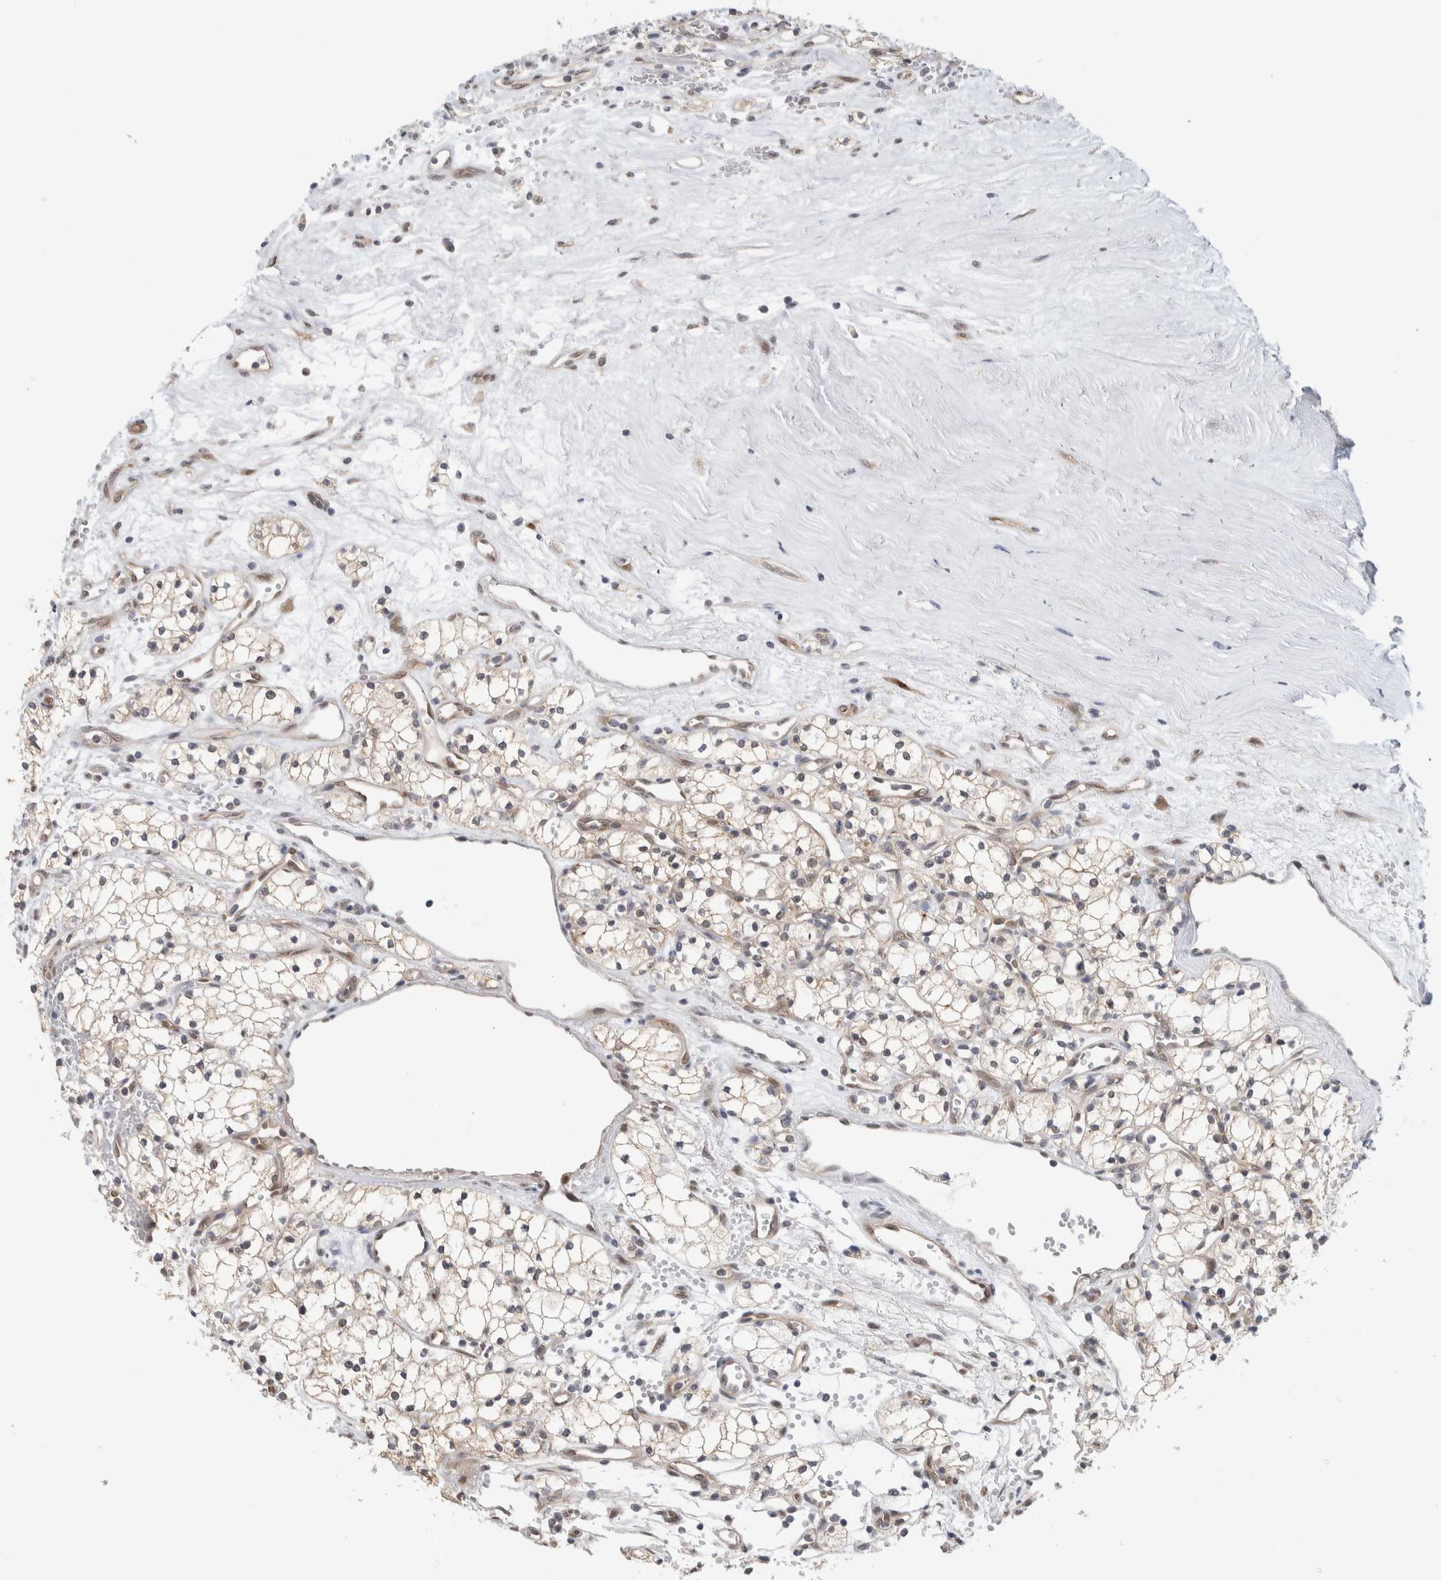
{"staining": {"intensity": "negative", "quantity": "none", "location": "none"}, "tissue": "renal cancer", "cell_type": "Tumor cells", "image_type": "cancer", "snomed": [{"axis": "morphology", "description": "Adenocarcinoma, NOS"}, {"axis": "topography", "description": "Kidney"}], "caption": "Tumor cells show no significant staining in adenocarcinoma (renal). (DAB IHC, high magnification).", "gene": "EIF4G3", "patient": {"sex": "male", "age": 59}}